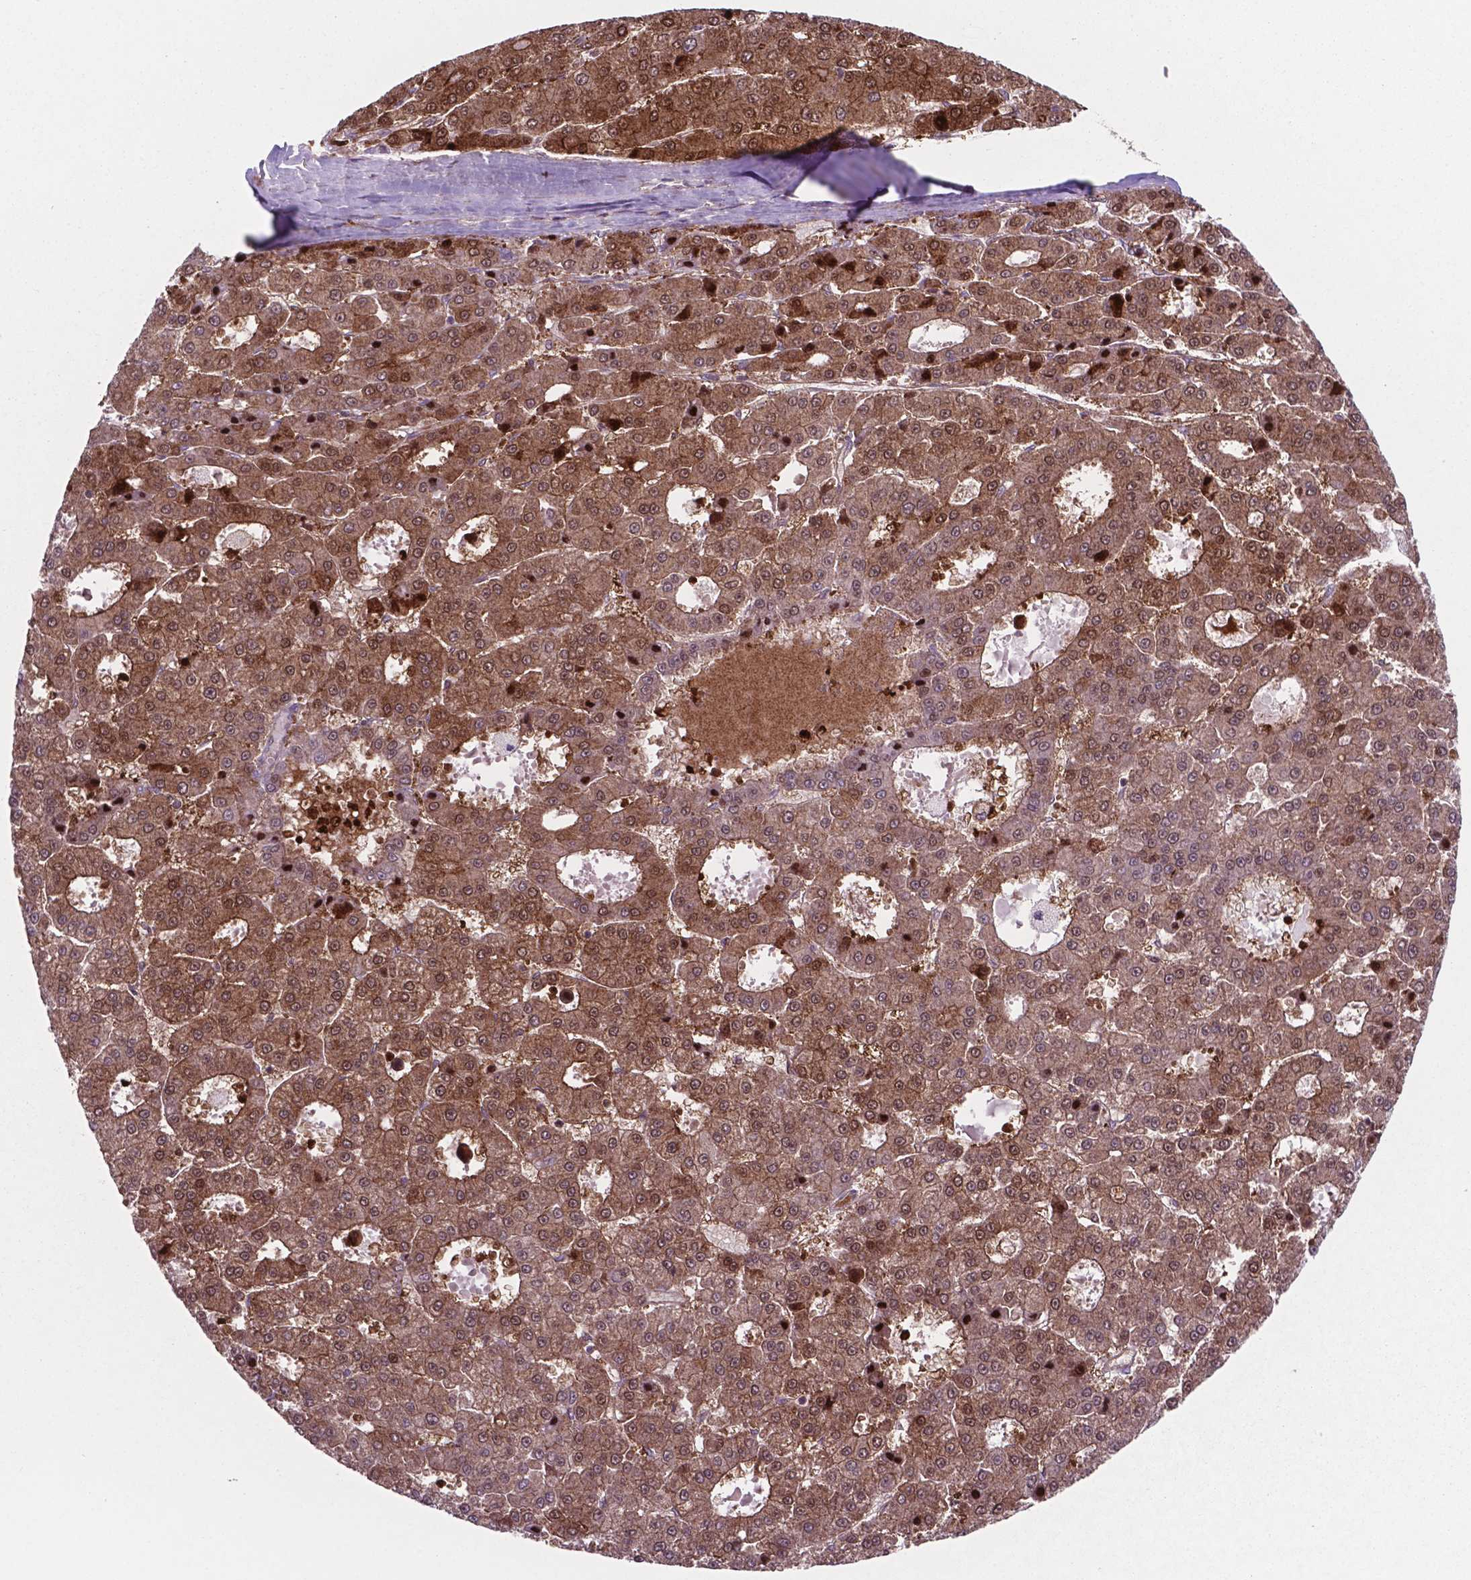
{"staining": {"intensity": "moderate", "quantity": ">75%", "location": "cytoplasmic/membranous,nuclear"}, "tissue": "liver cancer", "cell_type": "Tumor cells", "image_type": "cancer", "snomed": [{"axis": "morphology", "description": "Carcinoma, Hepatocellular, NOS"}, {"axis": "topography", "description": "Liver"}], "caption": "Immunohistochemical staining of hepatocellular carcinoma (liver) displays medium levels of moderate cytoplasmic/membranous and nuclear staining in about >75% of tumor cells.", "gene": "LDHA", "patient": {"sex": "male", "age": 70}}